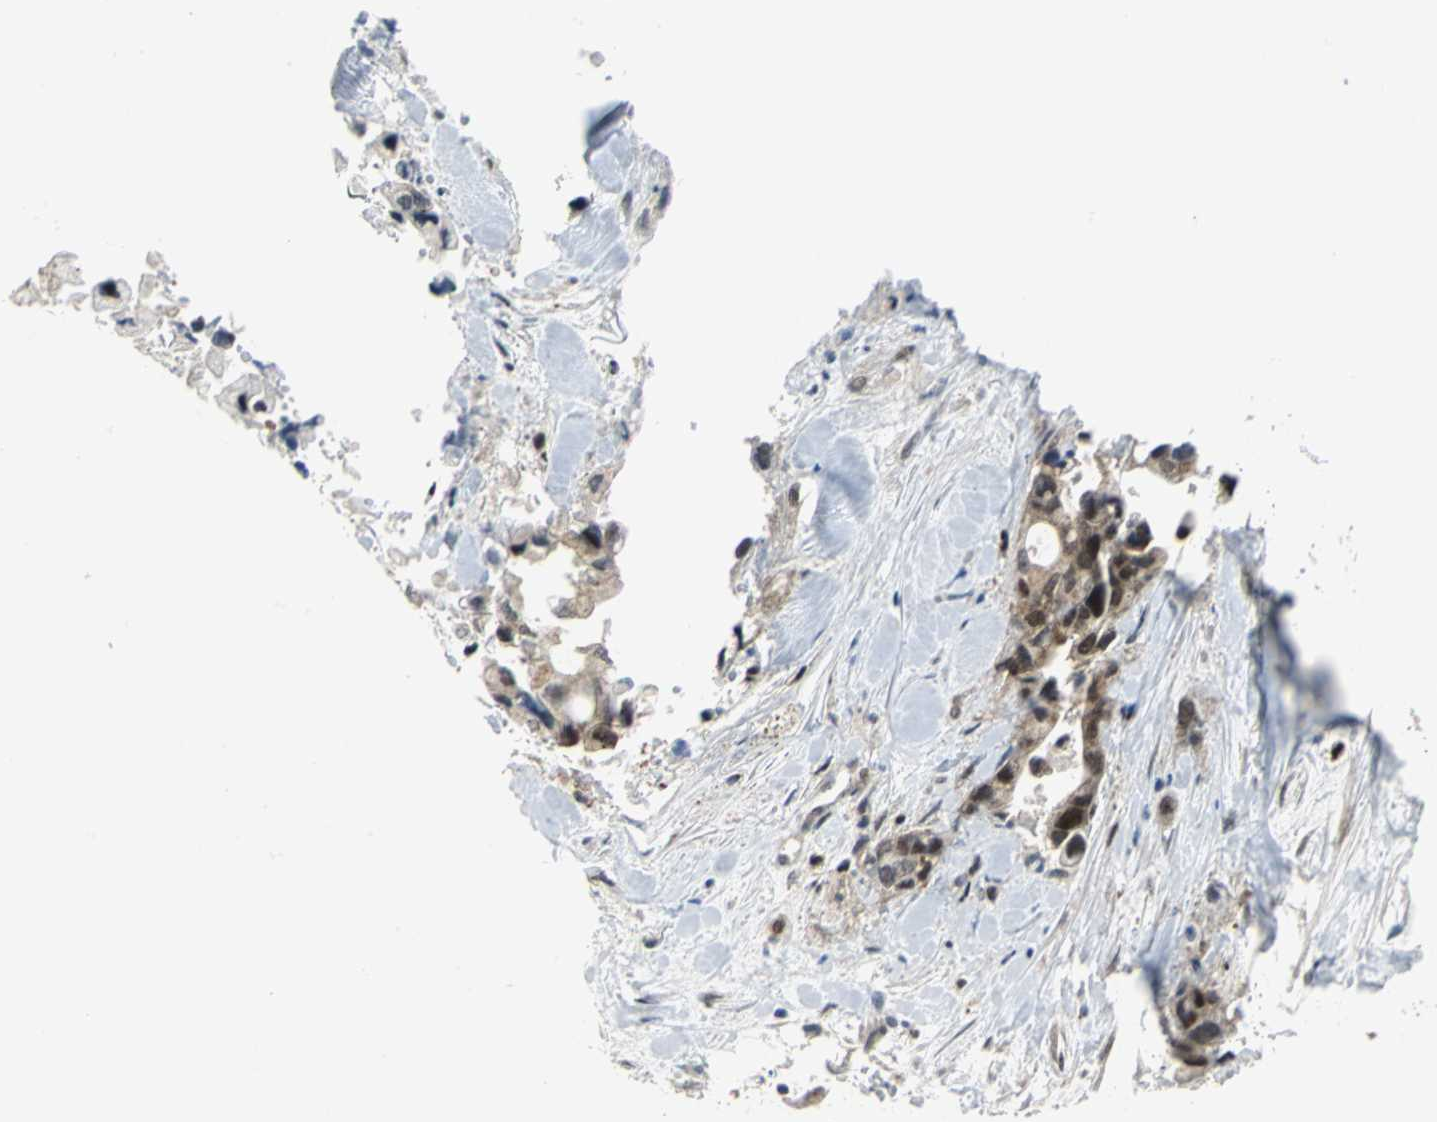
{"staining": {"intensity": "moderate", "quantity": "25%-75%", "location": "nuclear"}, "tissue": "pancreatic cancer", "cell_type": "Tumor cells", "image_type": "cancer", "snomed": [{"axis": "morphology", "description": "Adenocarcinoma, NOS"}, {"axis": "topography", "description": "Pancreas"}], "caption": "Moderate nuclear positivity for a protein is identified in approximately 25%-75% of tumor cells of pancreatic cancer (adenocarcinoma) using immunohistochemistry (IHC).", "gene": "PSMA4", "patient": {"sex": "male", "age": 70}}